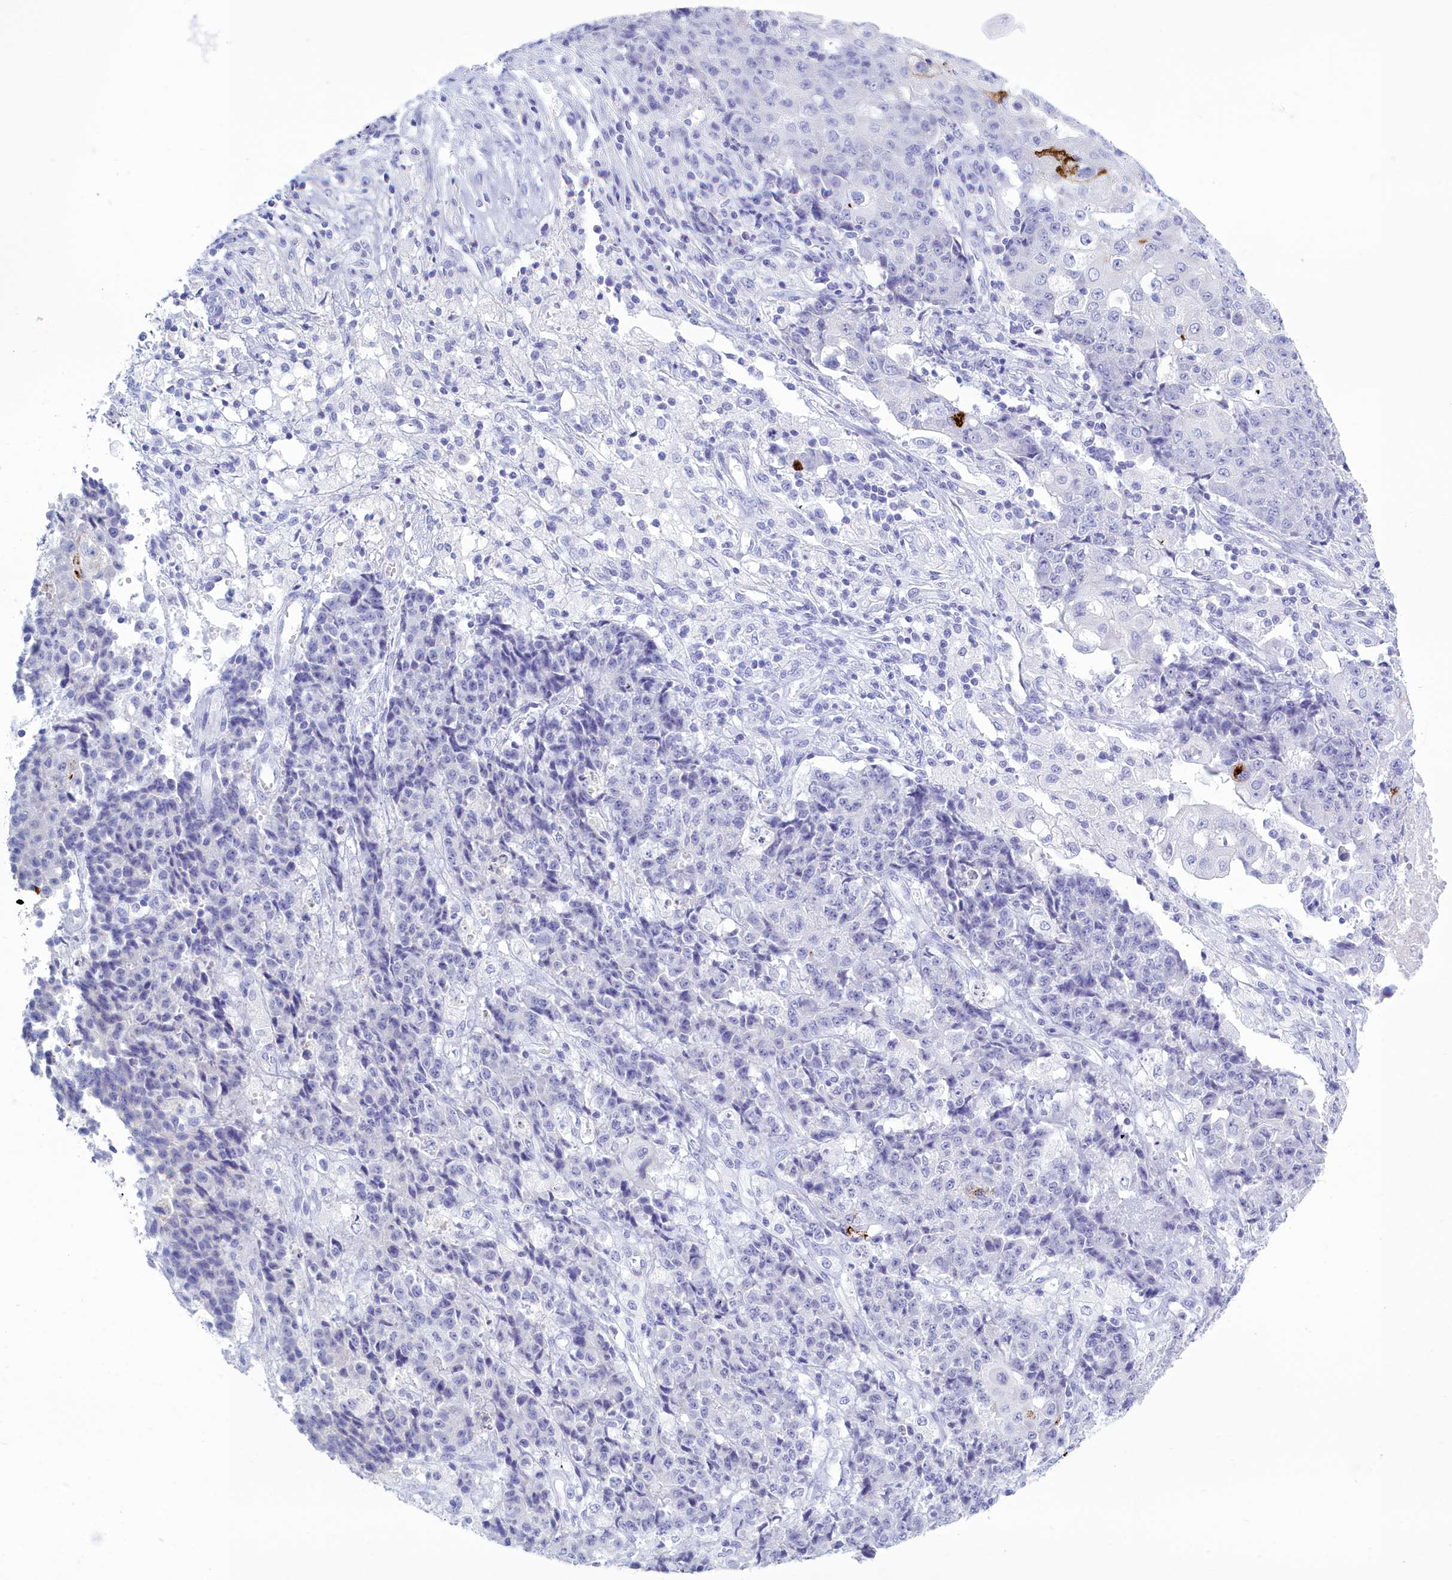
{"staining": {"intensity": "negative", "quantity": "none", "location": "none"}, "tissue": "ovarian cancer", "cell_type": "Tumor cells", "image_type": "cancer", "snomed": [{"axis": "morphology", "description": "Carcinoma, endometroid"}, {"axis": "topography", "description": "Ovary"}], "caption": "A high-resolution photomicrograph shows IHC staining of endometroid carcinoma (ovarian), which displays no significant expression in tumor cells. (DAB (3,3'-diaminobenzidine) IHC, high magnification).", "gene": "TMEM97", "patient": {"sex": "female", "age": 42}}